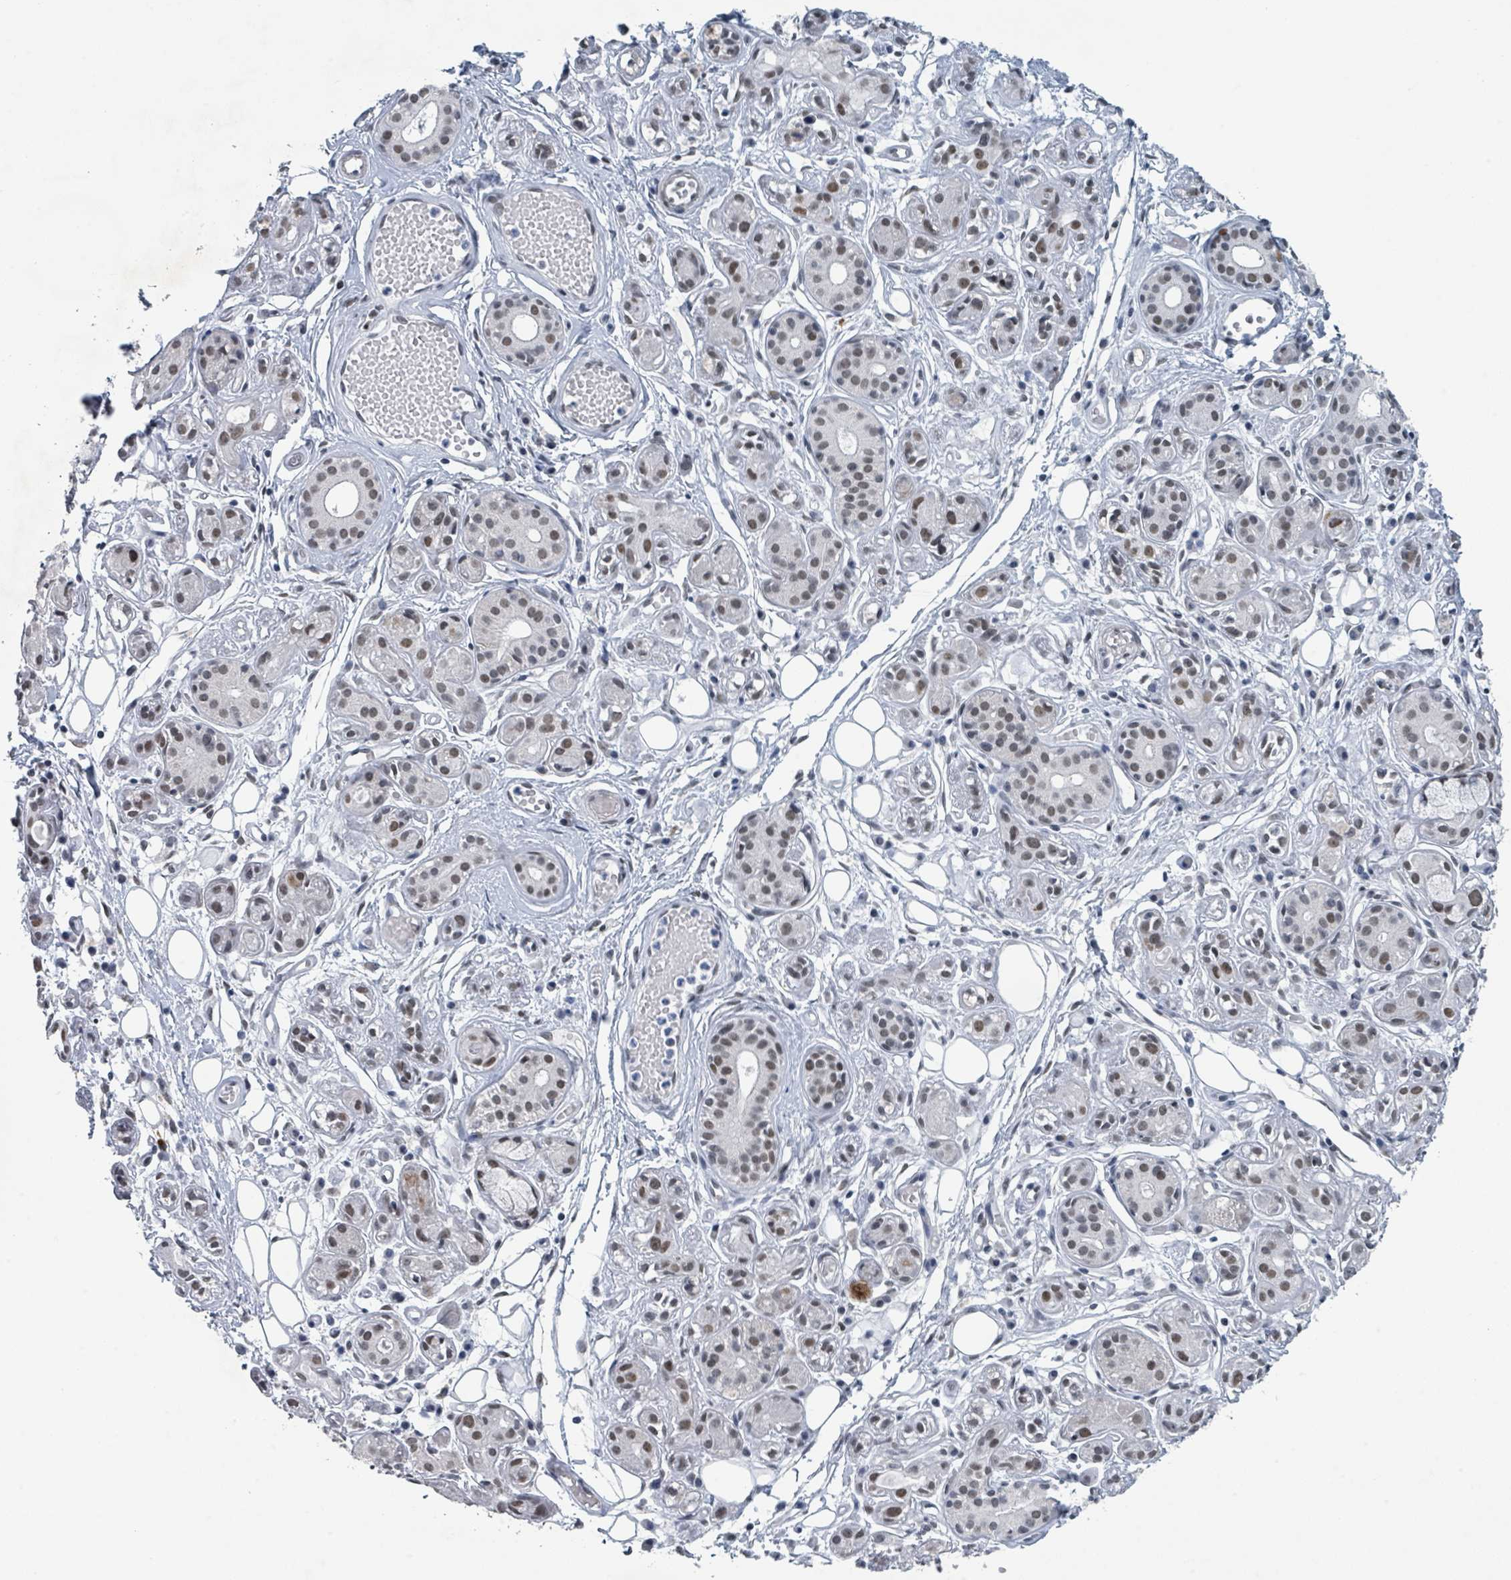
{"staining": {"intensity": "weak", "quantity": "25%-75%", "location": "nuclear"}, "tissue": "salivary gland", "cell_type": "Glandular cells", "image_type": "normal", "snomed": [{"axis": "morphology", "description": "Normal tissue, NOS"}, {"axis": "topography", "description": "Salivary gland"}], "caption": "This is a micrograph of IHC staining of normal salivary gland, which shows weak staining in the nuclear of glandular cells.", "gene": "EHMT2", "patient": {"sex": "male", "age": 54}}